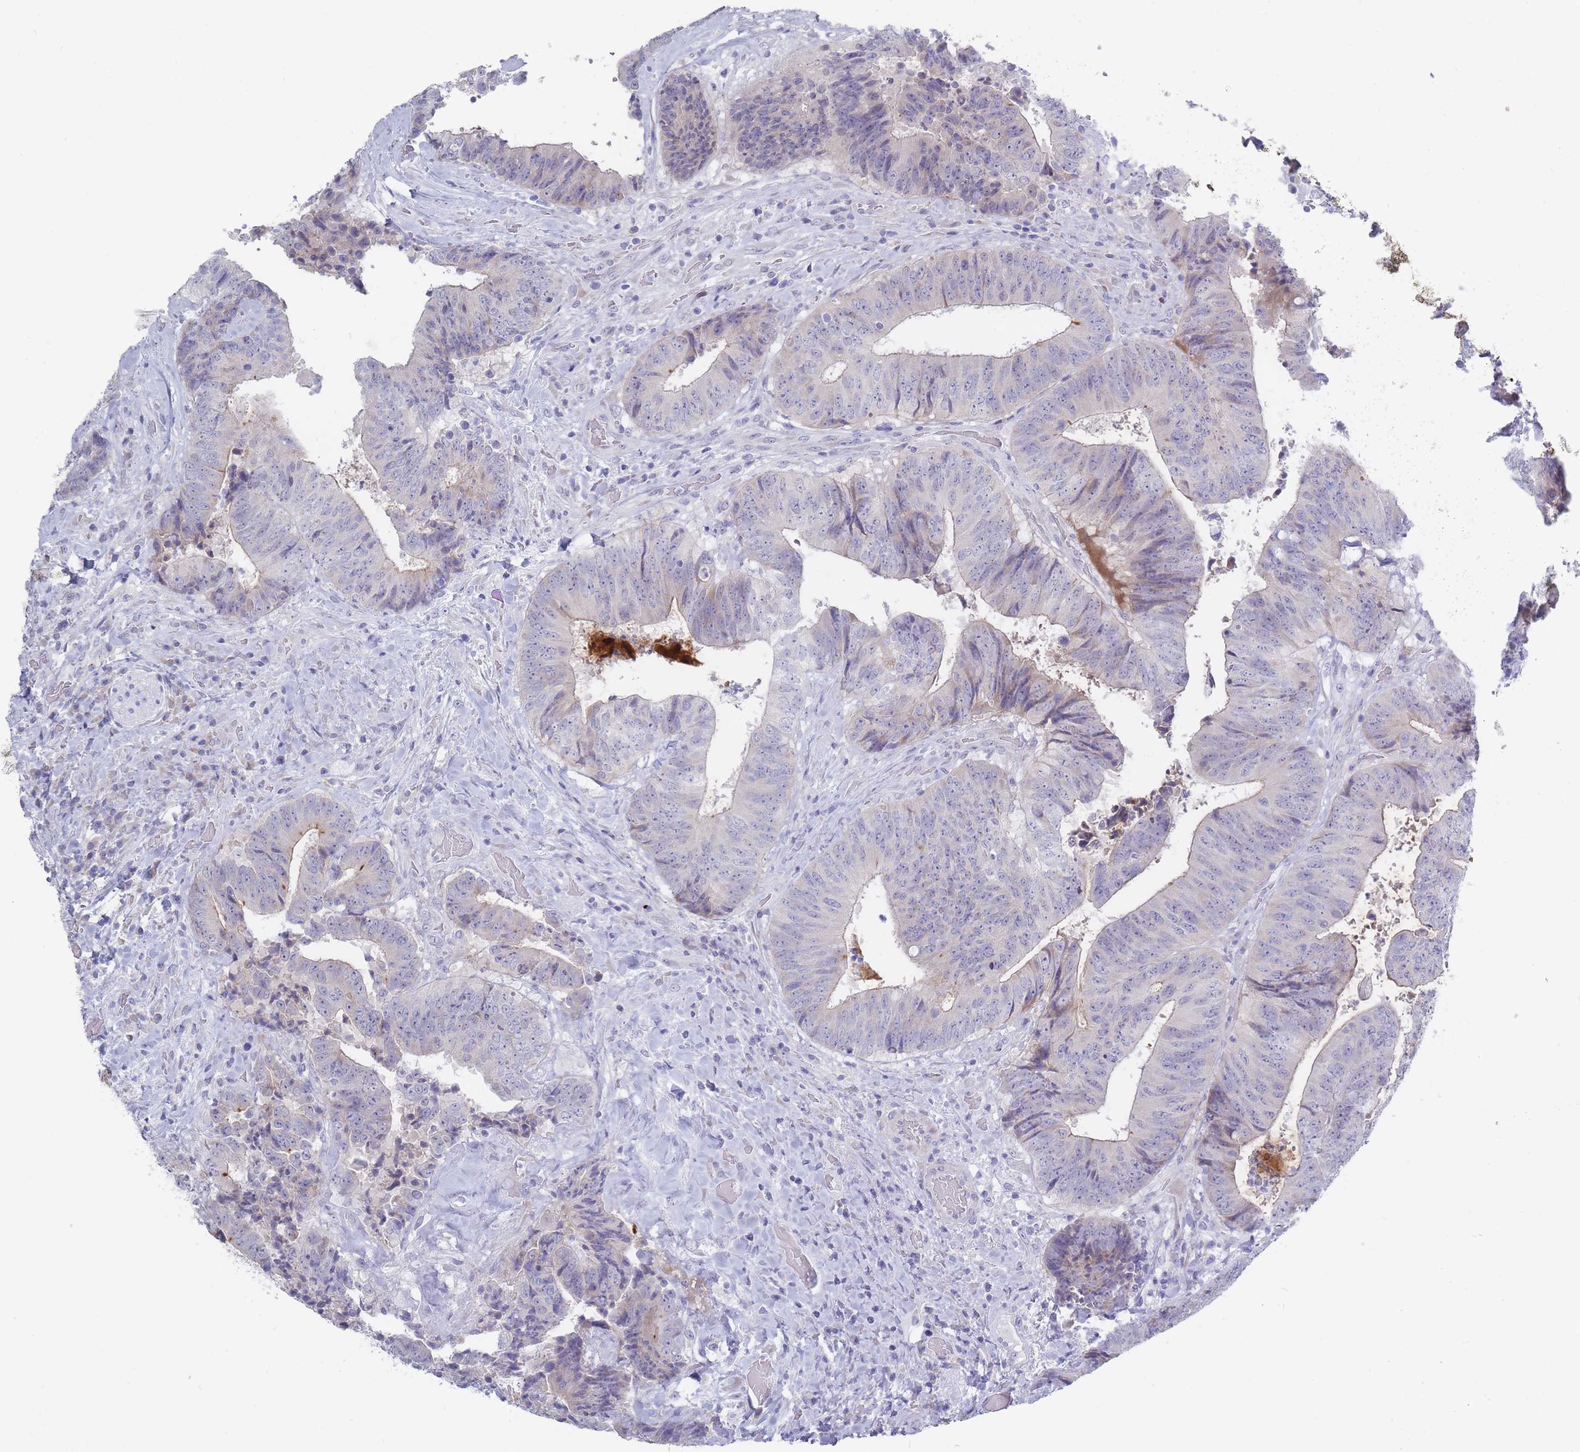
{"staining": {"intensity": "negative", "quantity": "none", "location": "none"}, "tissue": "colorectal cancer", "cell_type": "Tumor cells", "image_type": "cancer", "snomed": [{"axis": "morphology", "description": "Adenocarcinoma, NOS"}, {"axis": "topography", "description": "Rectum"}], "caption": "High power microscopy histopathology image of an immunohistochemistry histopathology image of colorectal cancer, revealing no significant expression in tumor cells.", "gene": "PIGU", "patient": {"sex": "male", "age": 72}}